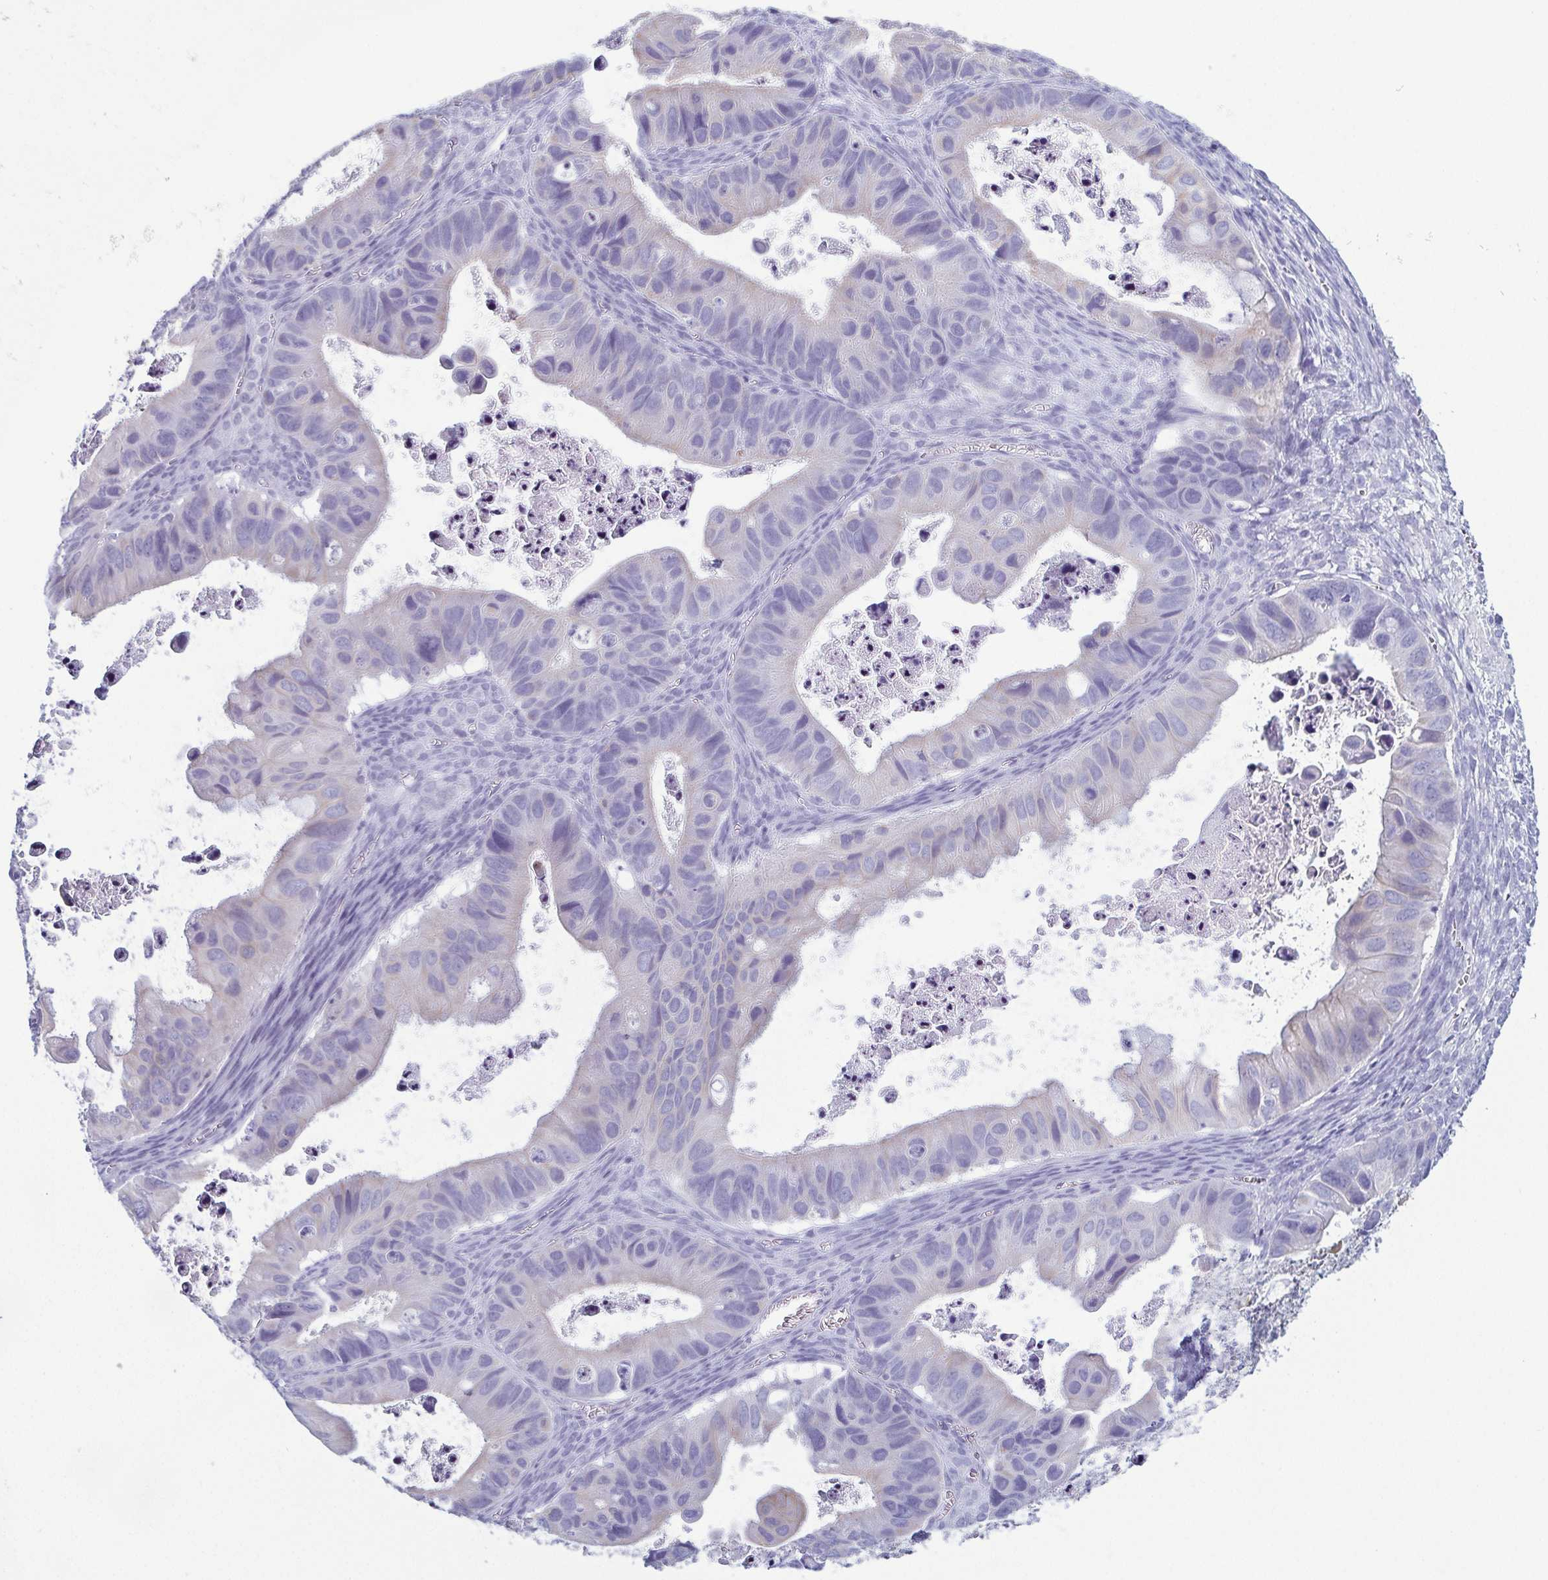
{"staining": {"intensity": "negative", "quantity": "none", "location": "none"}, "tissue": "ovarian cancer", "cell_type": "Tumor cells", "image_type": "cancer", "snomed": [{"axis": "morphology", "description": "Cystadenocarcinoma, mucinous, NOS"}, {"axis": "topography", "description": "Ovary"}], "caption": "The IHC histopathology image has no significant staining in tumor cells of ovarian cancer tissue.", "gene": "KRT10", "patient": {"sex": "female", "age": 64}}